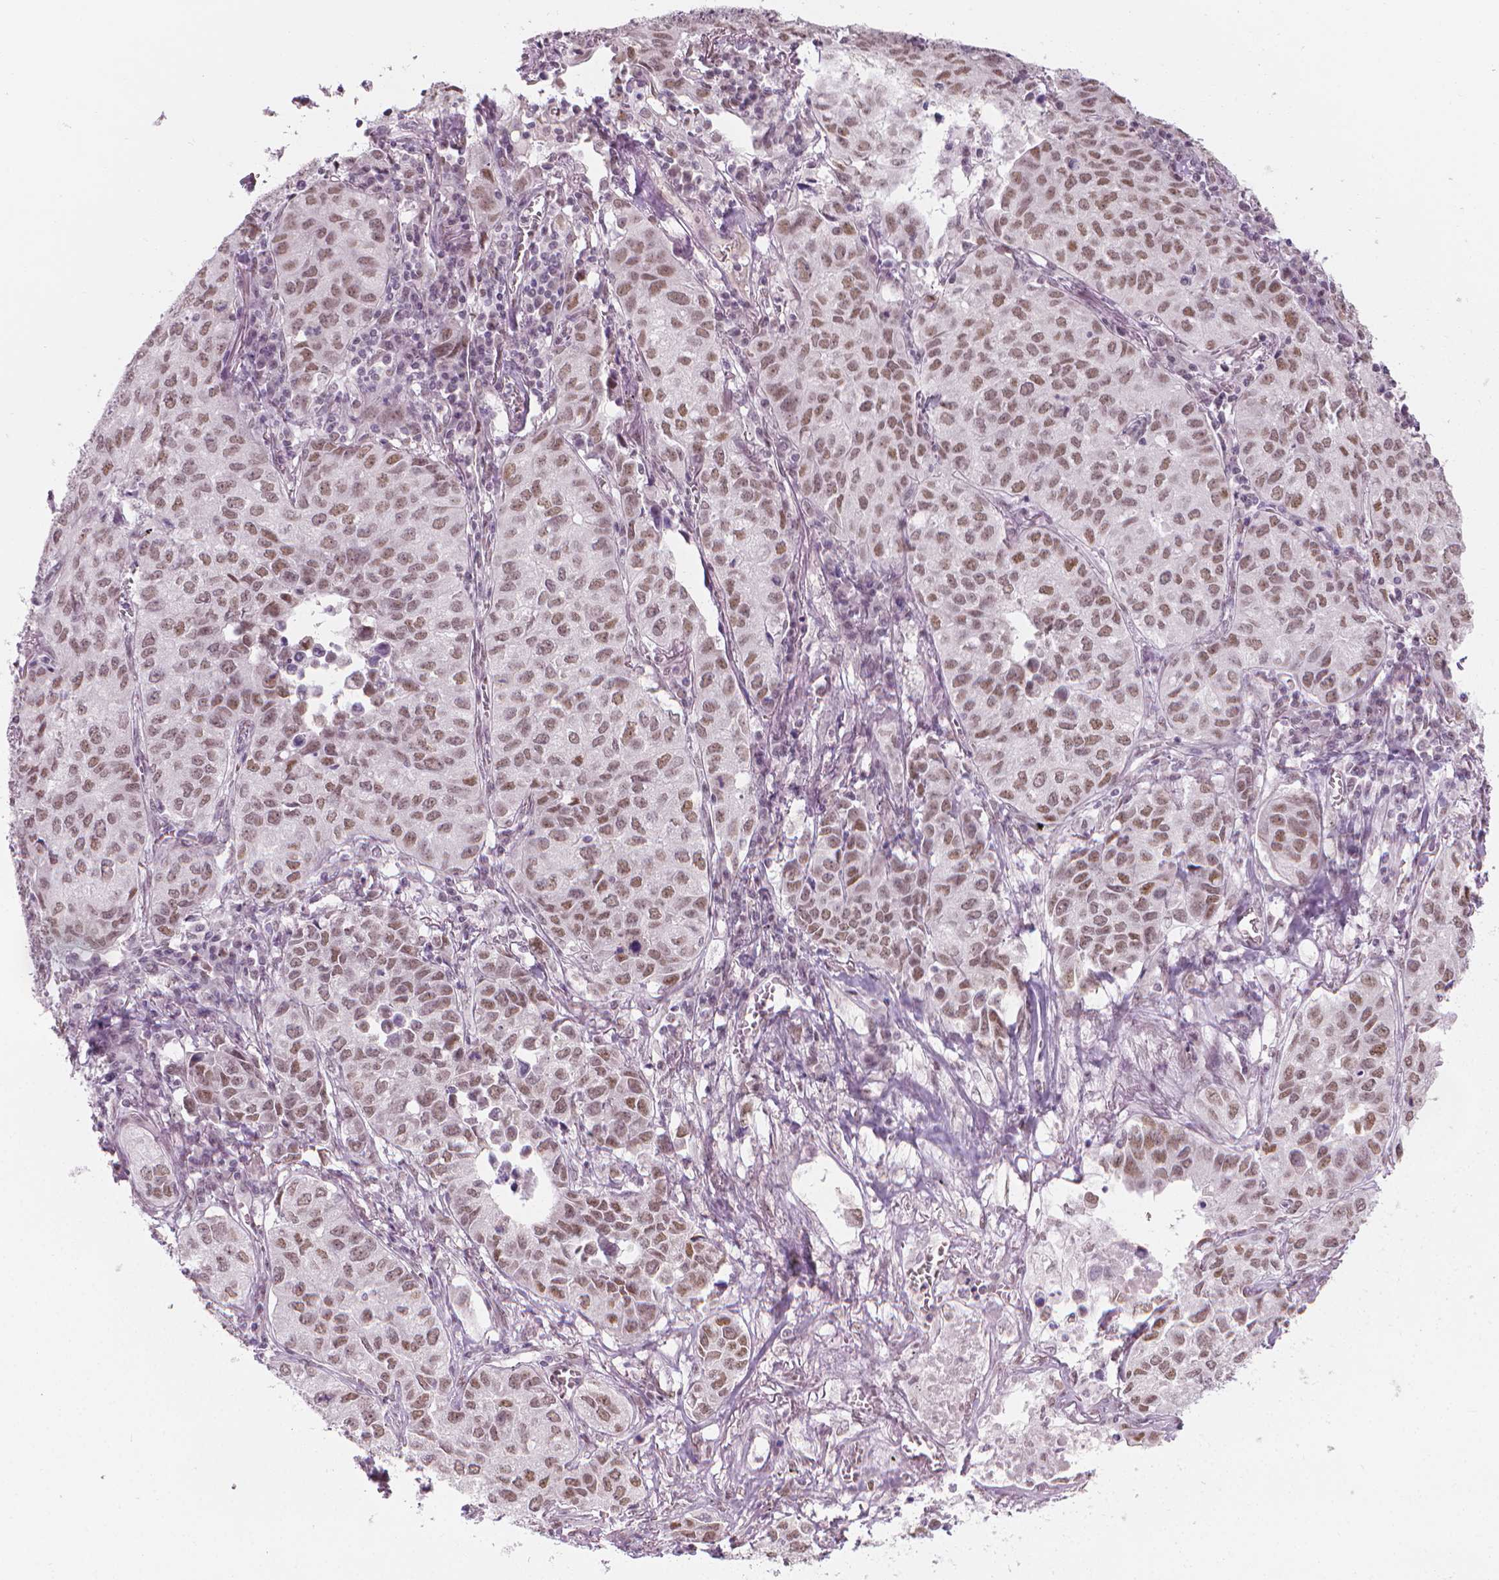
{"staining": {"intensity": "moderate", "quantity": ">75%", "location": "nuclear"}, "tissue": "lung cancer", "cell_type": "Tumor cells", "image_type": "cancer", "snomed": [{"axis": "morphology", "description": "Adenocarcinoma, NOS"}, {"axis": "topography", "description": "Lung"}], "caption": "Protein staining exhibits moderate nuclear positivity in approximately >75% of tumor cells in lung cancer.", "gene": "CDKN1C", "patient": {"sex": "female", "age": 50}}